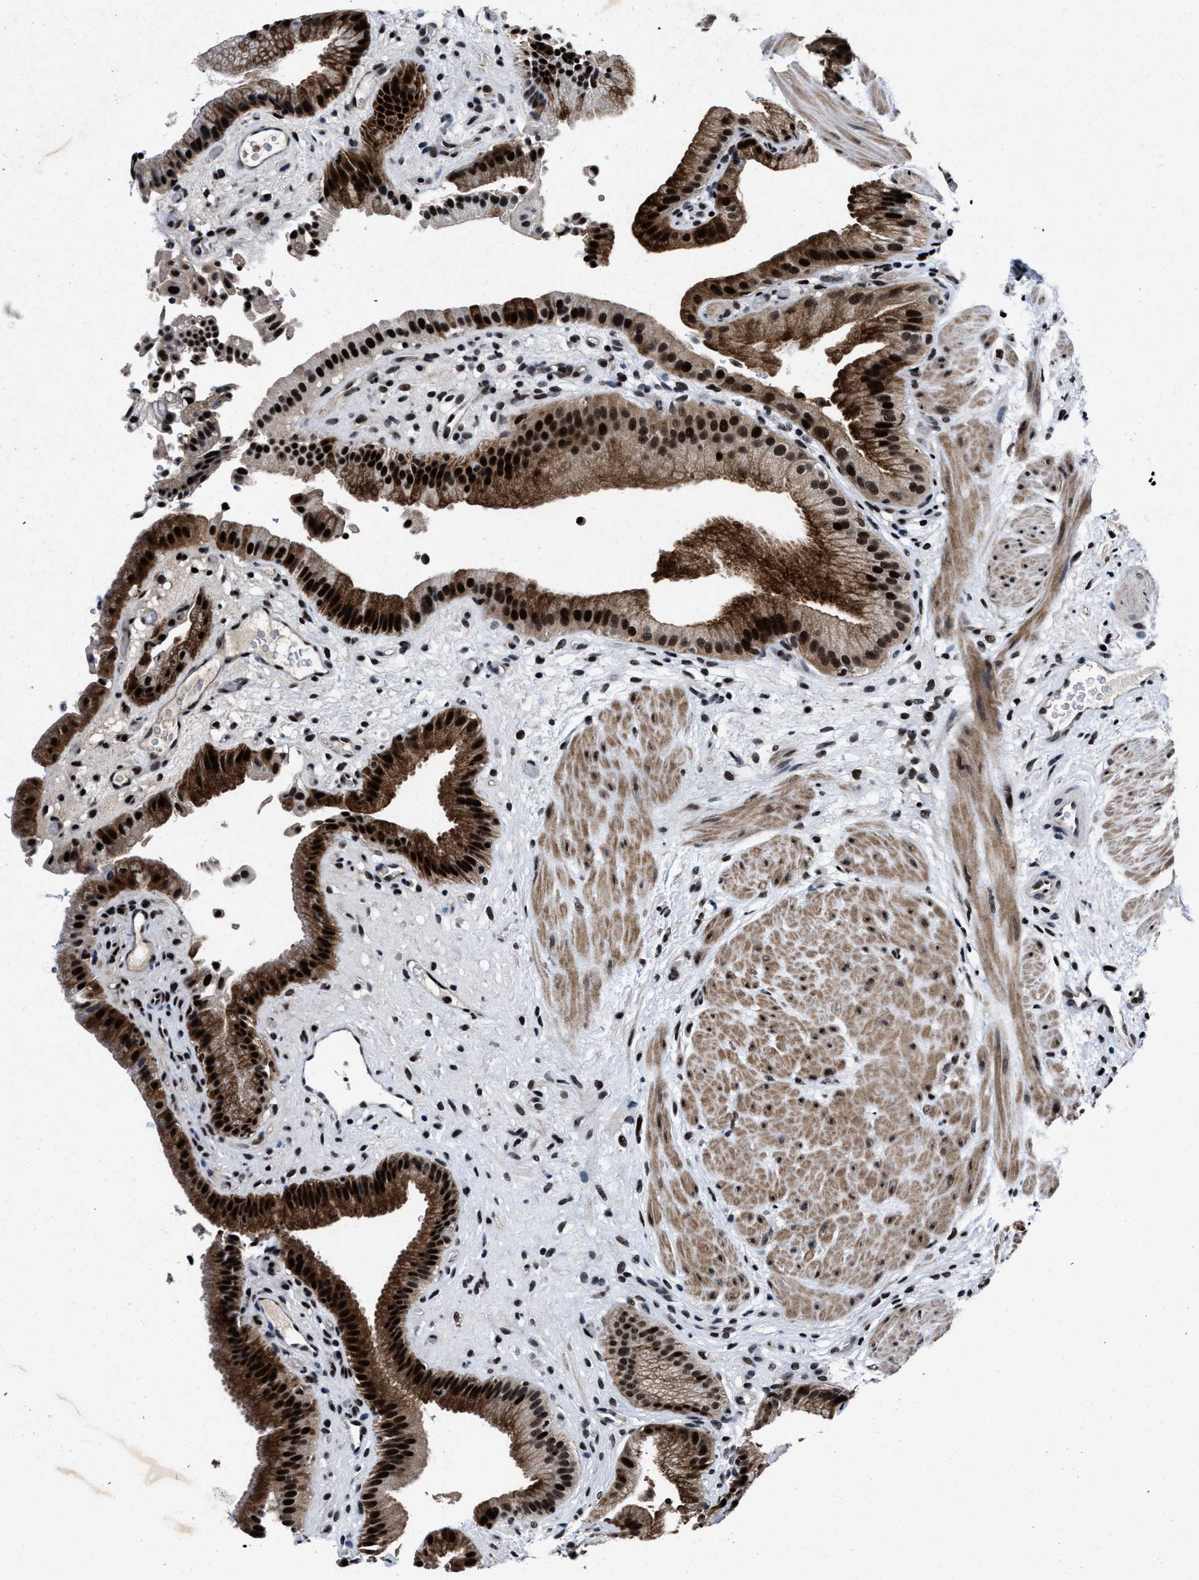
{"staining": {"intensity": "strong", "quantity": ">75%", "location": "cytoplasmic/membranous,nuclear"}, "tissue": "gallbladder", "cell_type": "Glandular cells", "image_type": "normal", "snomed": [{"axis": "morphology", "description": "Normal tissue, NOS"}, {"axis": "topography", "description": "Gallbladder"}], "caption": "Strong cytoplasmic/membranous,nuclear positivity is seen in approximately >75% of glandular cells in normal gallbladder. The staining was performed using DAB (3,3'-diaminobenzidine), with brown indicating positive protein expression. Nuclei are stained blue with hematoxylin.", "gene": "ZNF233", "patient": {"sex": "male", "age": 49}}